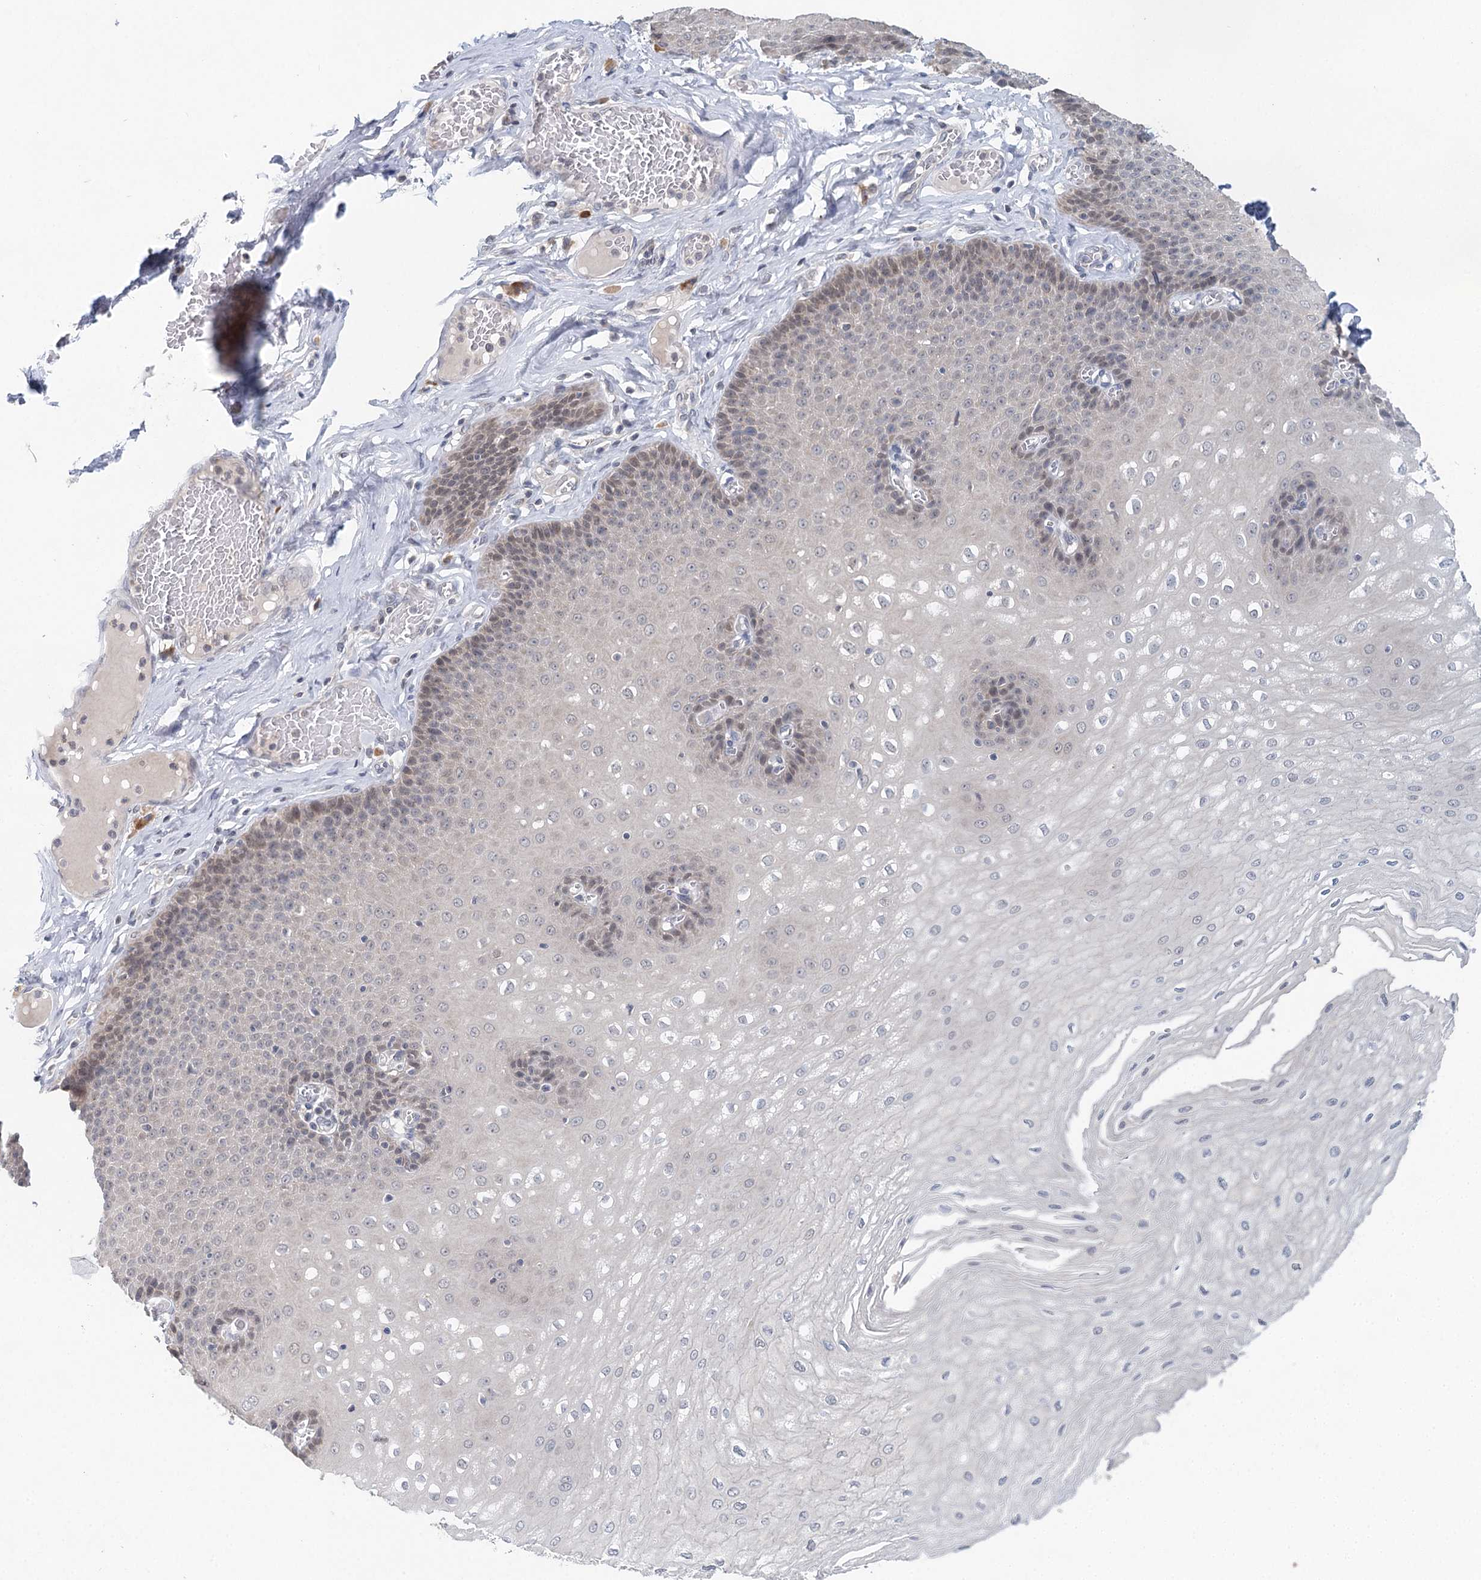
{"staining": {"intensity": "weak", "quantity": "<25%", "location": "cytoplasmic/membranous"}, "tissue": "esophagus", "cell_type": "Squamous epithelial cells", "image_type": "normal", "snomed": [{"axis": "morphology", "description": "Normal tissue, NOS"}, {"axis": "topography", "description": "Esophagus"}], "caption": "High magnification brightfield microscopy of unremarkable esophagus stained with DAB (3,3'-diaminobenzidine) (brown) and counterstained with hematoxylin (blue): squamous epithelial cells show no significant positivity.", "gene": "BLTP1", "patient": {"sex": "male", "age": 60}}